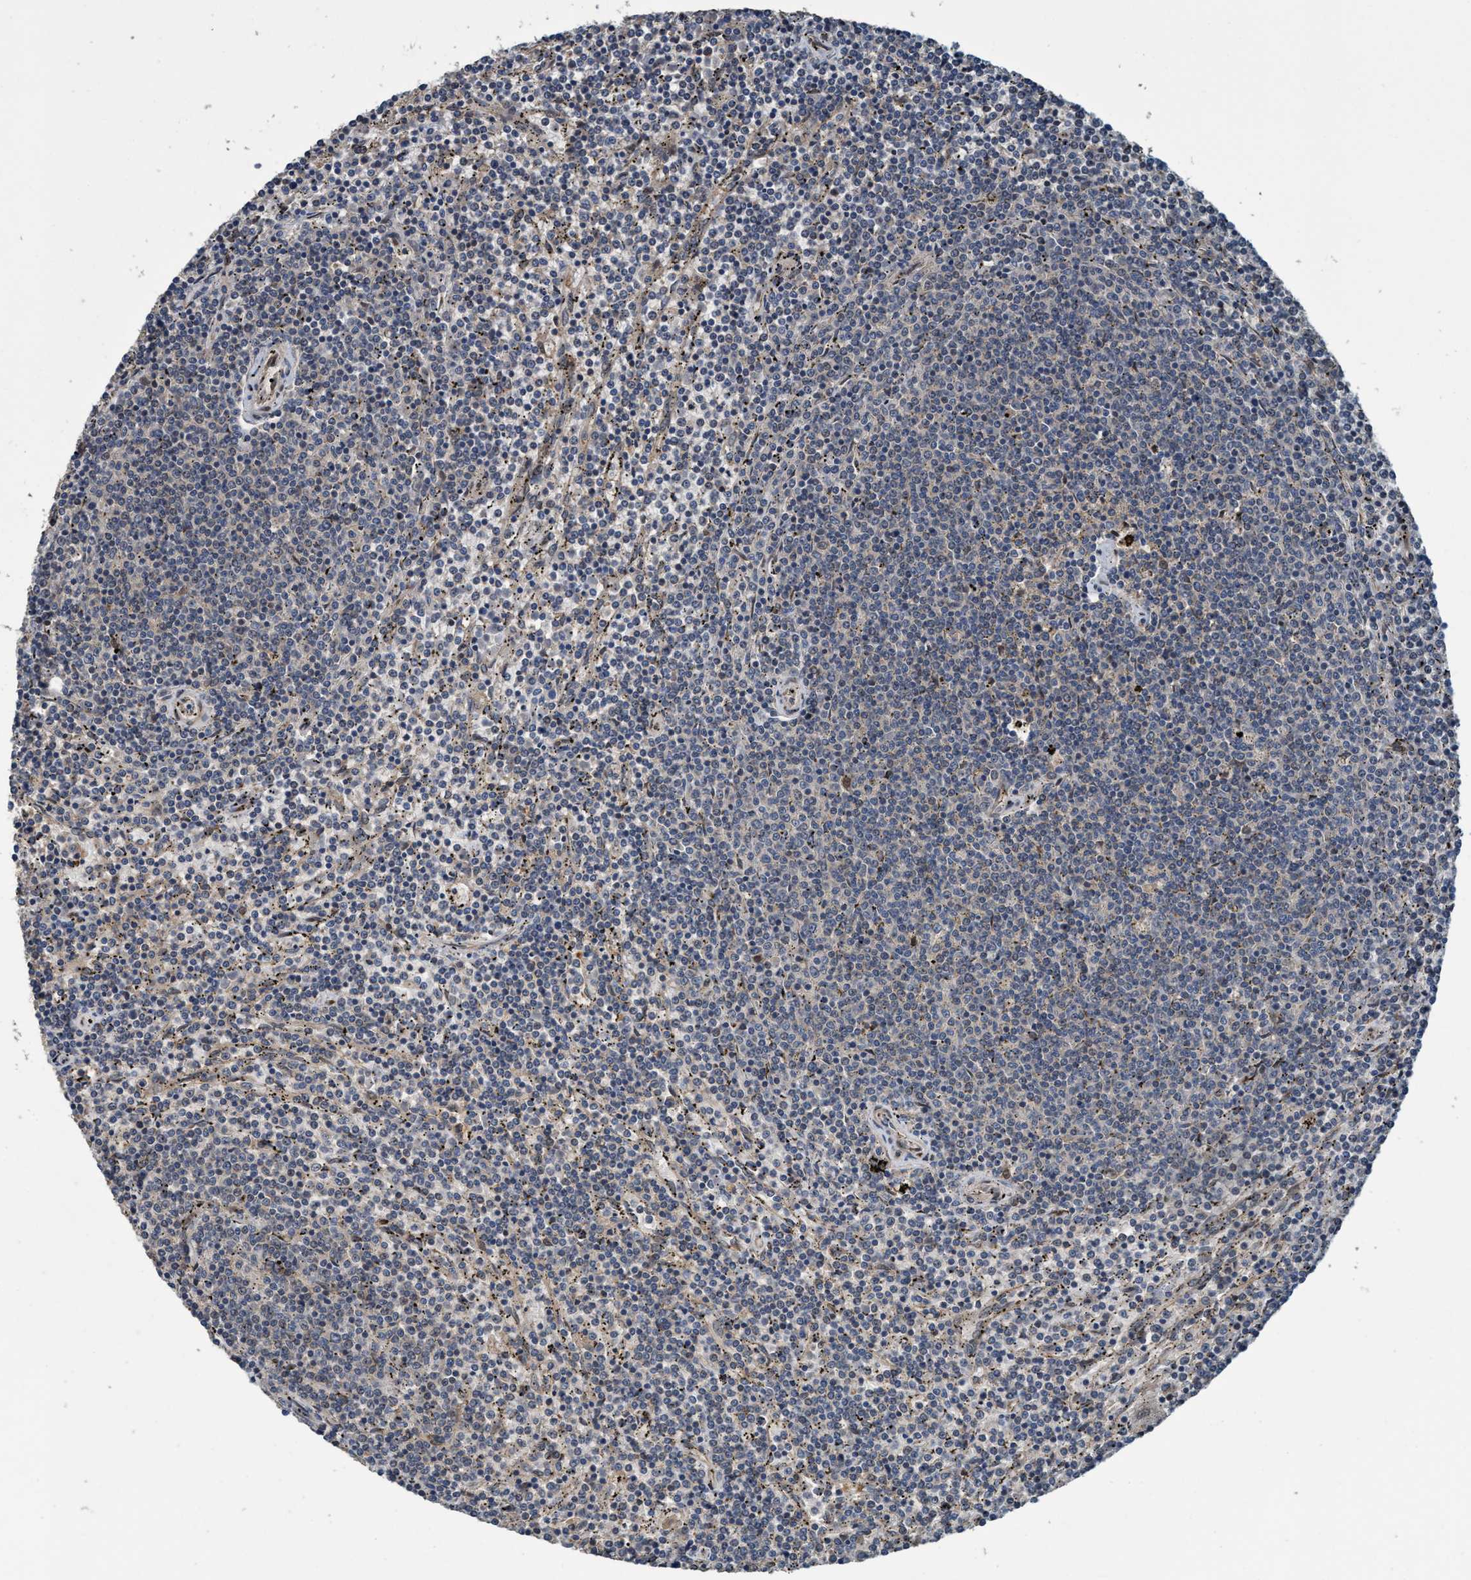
{"staining": {"intensity": "negative", "quantity": "none", "location": "none"}, "tissue": "lymphoma", "cell_type": "Tumor cells", "image_type": "cancer", "snomed": [{"axis": "morphology", "description": "Malignant lymphoma, non-Hodgkin's type, Low grade"}, {"axis": "topography", "description": "Spleen"}], "caption": "Low-grade malignant lymphoma, non-Hodgkin's type was stained to show a protein in brown. There is no significant expression in tumor cells.", "gene": "MACC1", "patient": {"sex": "female", "age": 50}}